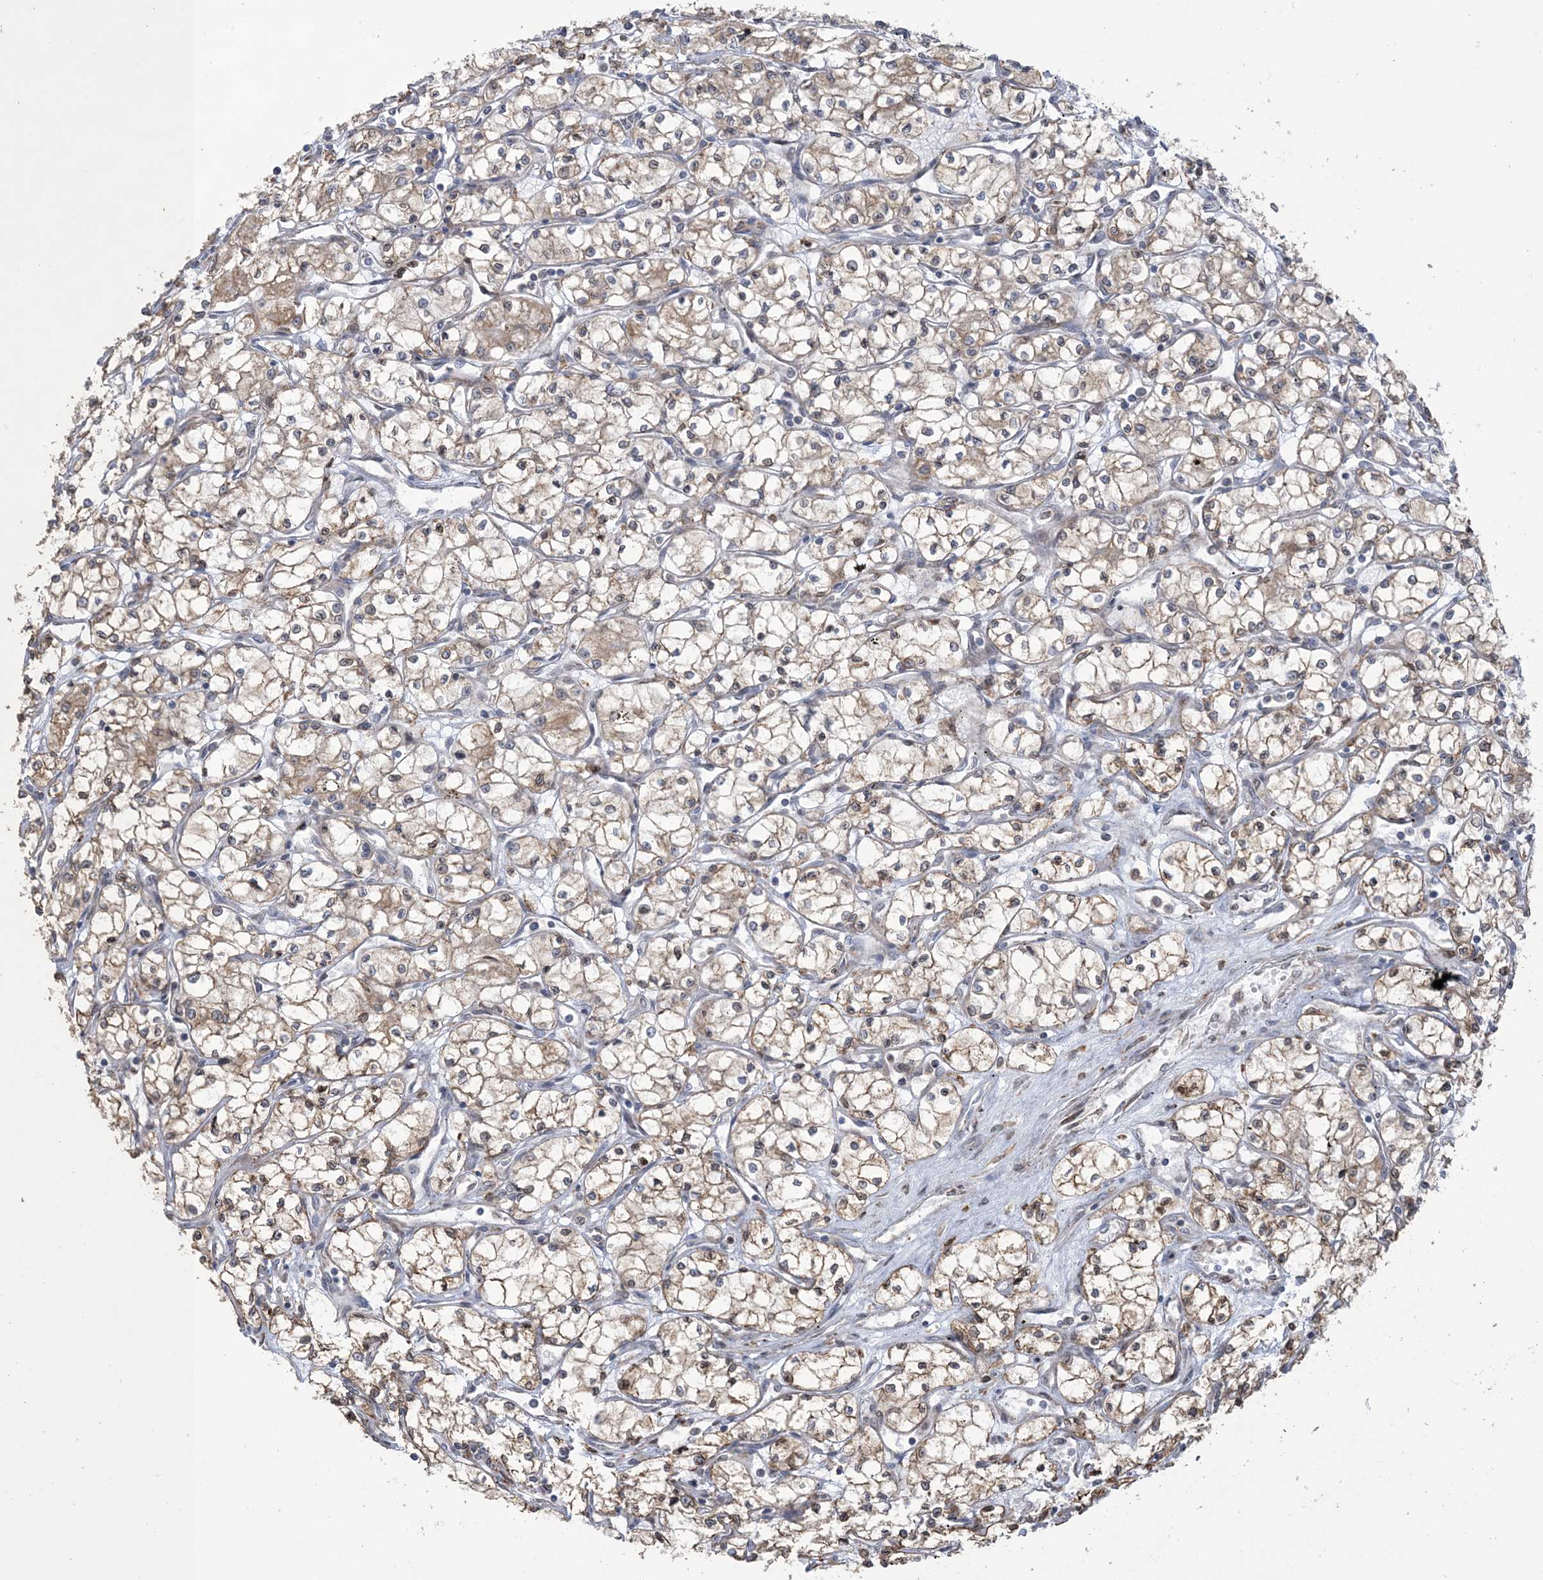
{"staining": {"intensity": "moderate", "quantity": ">75%", "location": "cytoplasmic/membranous"}, "tissue": "renal cancer", "cell_type": "Tumor cells", "image_type": "cancer", "snomed": [{"axis": "morphology", "description": "Adenocarcinoma, NOS"}, {"axis": "topography", "description": "Kidney"}], "caption": "Renal cancer tissue demonstrates moderate cytoplasmic/membranous staining in approximately >75% of tumor cells", "gene": "SHANK1", "patient": {"sex": "male", "age": 59}}